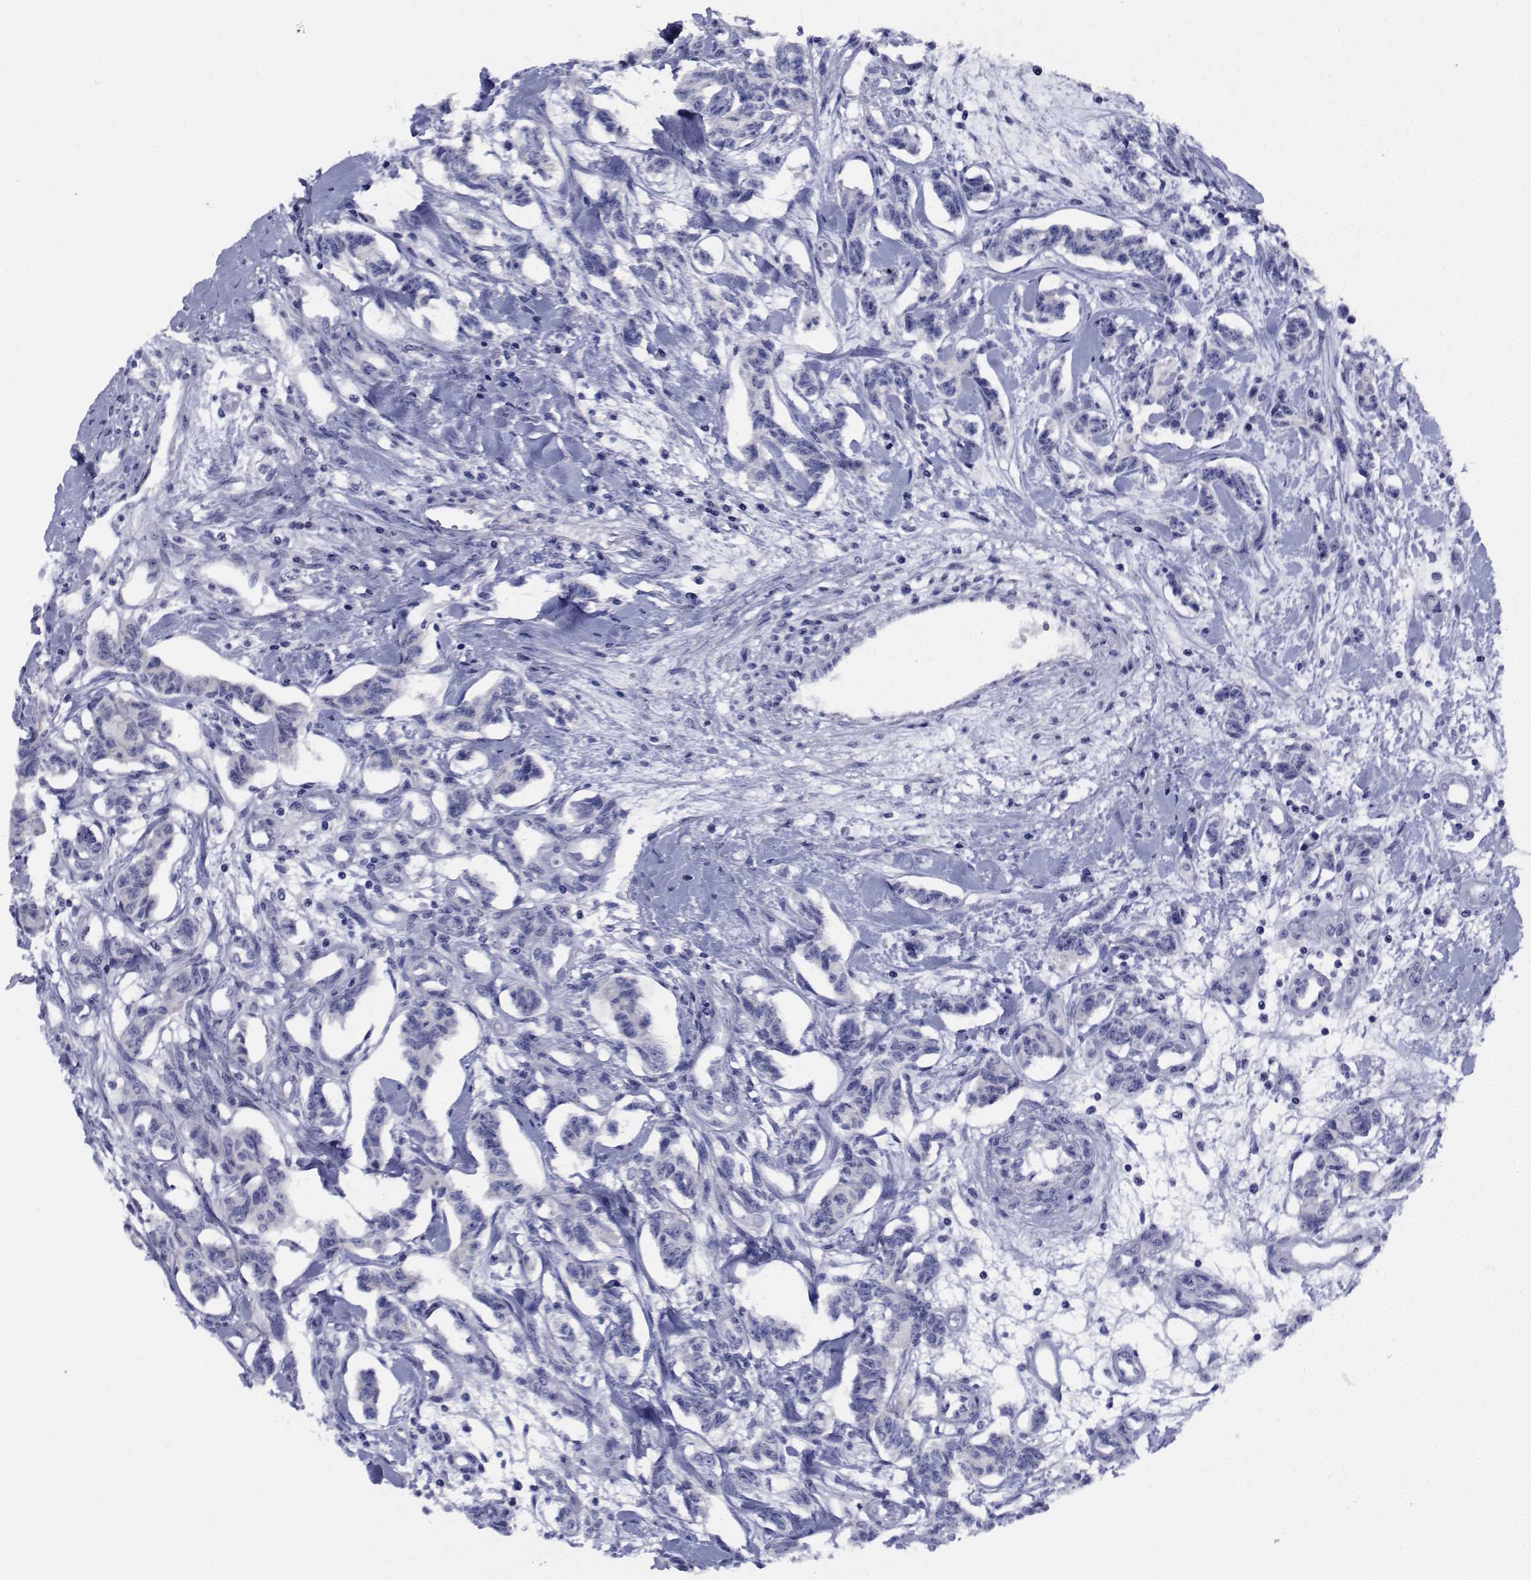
{"staining": {"intensity": "negative", "quantity": "none", "location": "none"}, "tissue": "carcinoid", "cell_type": "Tumor cells", "image_type": "cancer", "snomed": [{"axis": "morphology", "description": "Carcinoid, malignant, NOS"}, {"axis": "topography", "description": "Kidney"}], "caption": "A histopathology image of human carcinoid is negative for staining in tumor cells. (Stains: DAB (3,3'-diaminobenzidine) immunohistochemistry with hematoxylin counter stain, Microscopy: brightfield microscopy at high magnification).", "gene": "CDHR3", "patient": {"sex": "female", "age": 41}}